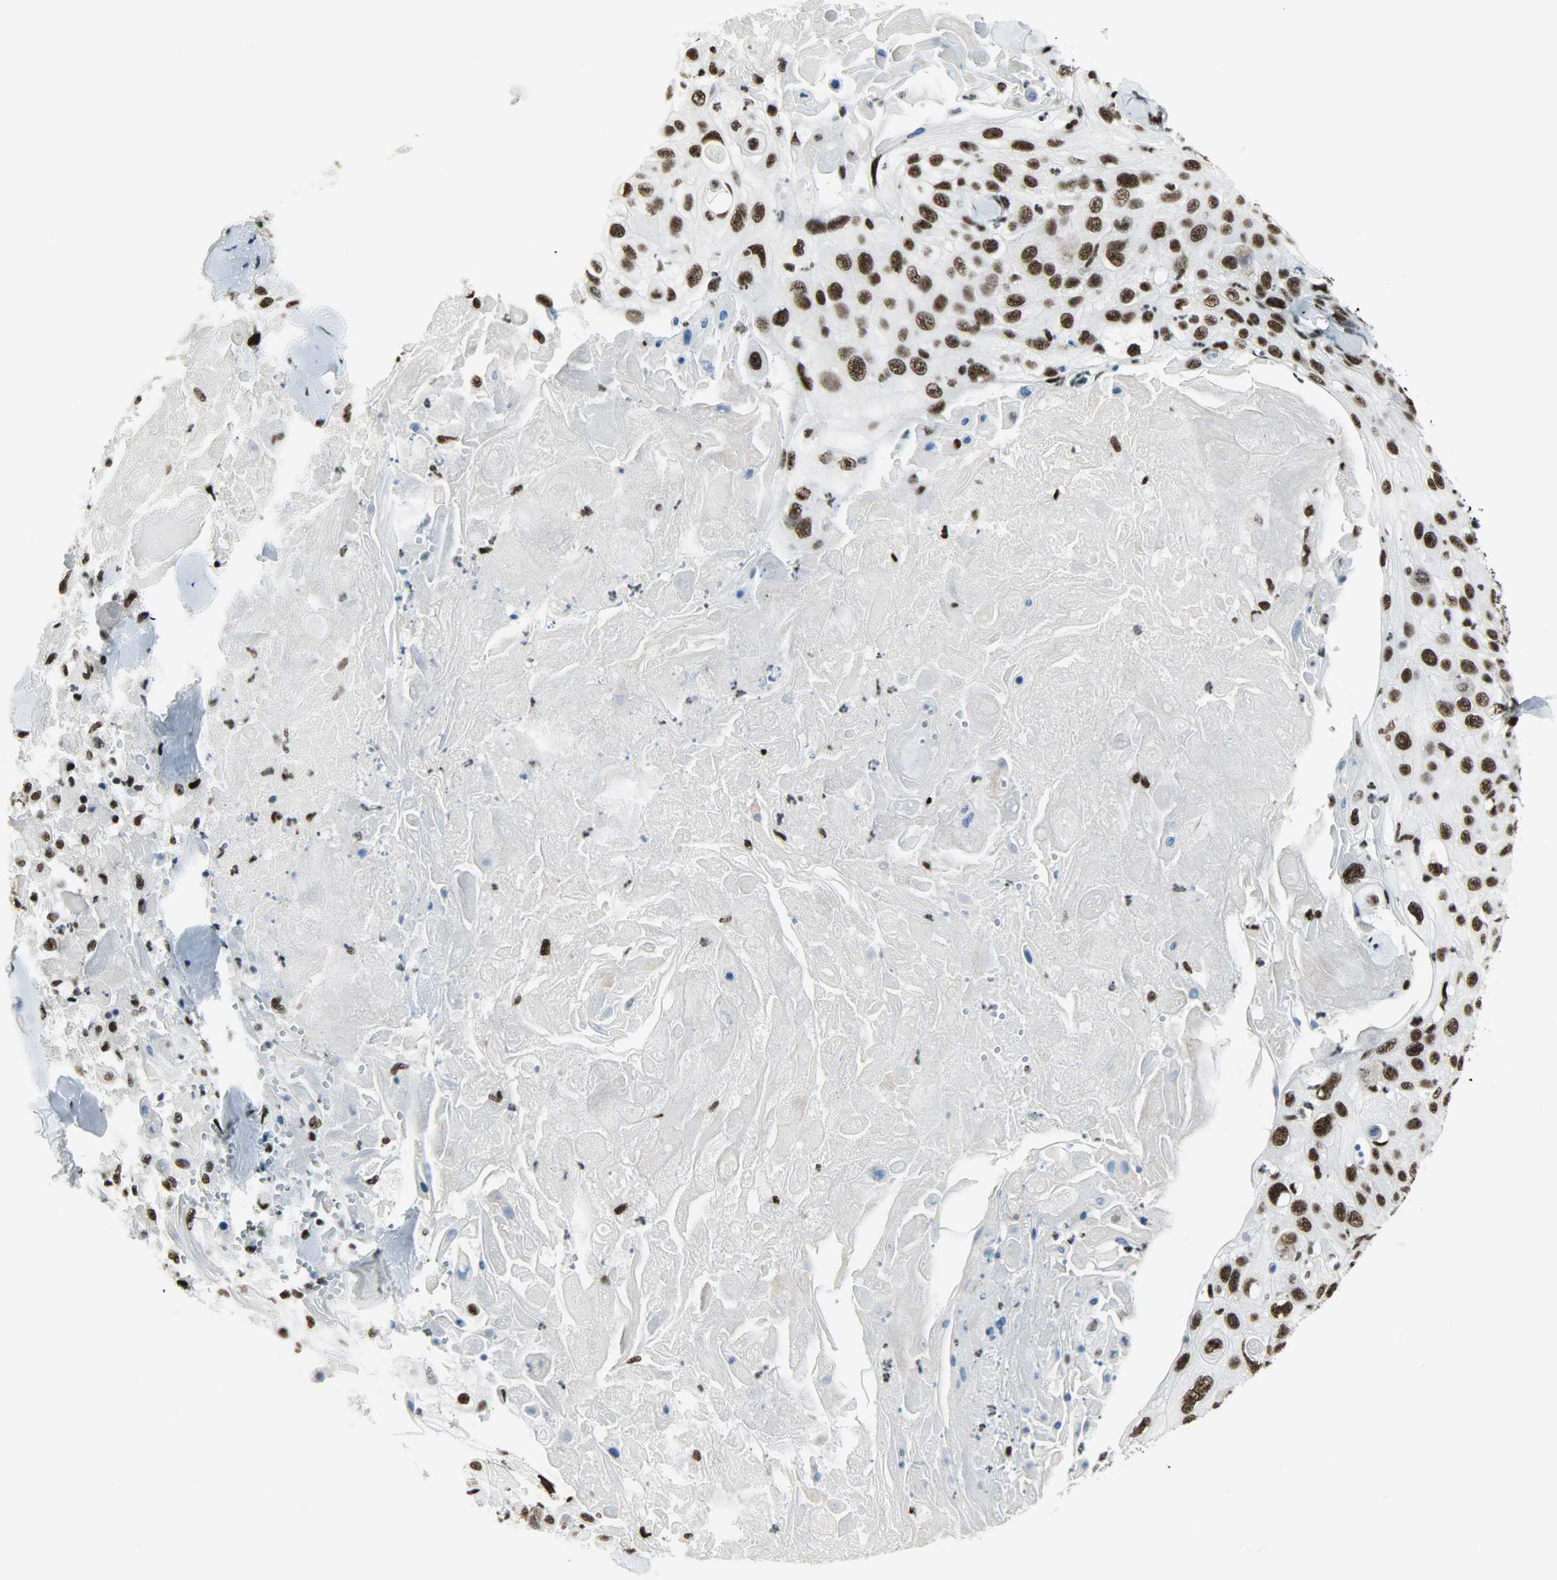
{"staining": {"intensity": "strong", "quantity": ">75%", "location": "nuclear"}, "tissue": "skin cancer", "cell_type": "Tumor cells", "image_type": "cancer", "snomed": [{"axis": "morphology", "description": "Squamous cell carcinoma, NOS"}, {"axis": "topography", "description": "Skin"}], "caption": "Immunohistochemistry histopathology image of skin cancer stained for a protein (brown), which reveals high levels of strong nuclear expression in approximately >75% of tumor cells.", "gene": "SNRPA", "patient": {"sex": "male", "age": 86}}